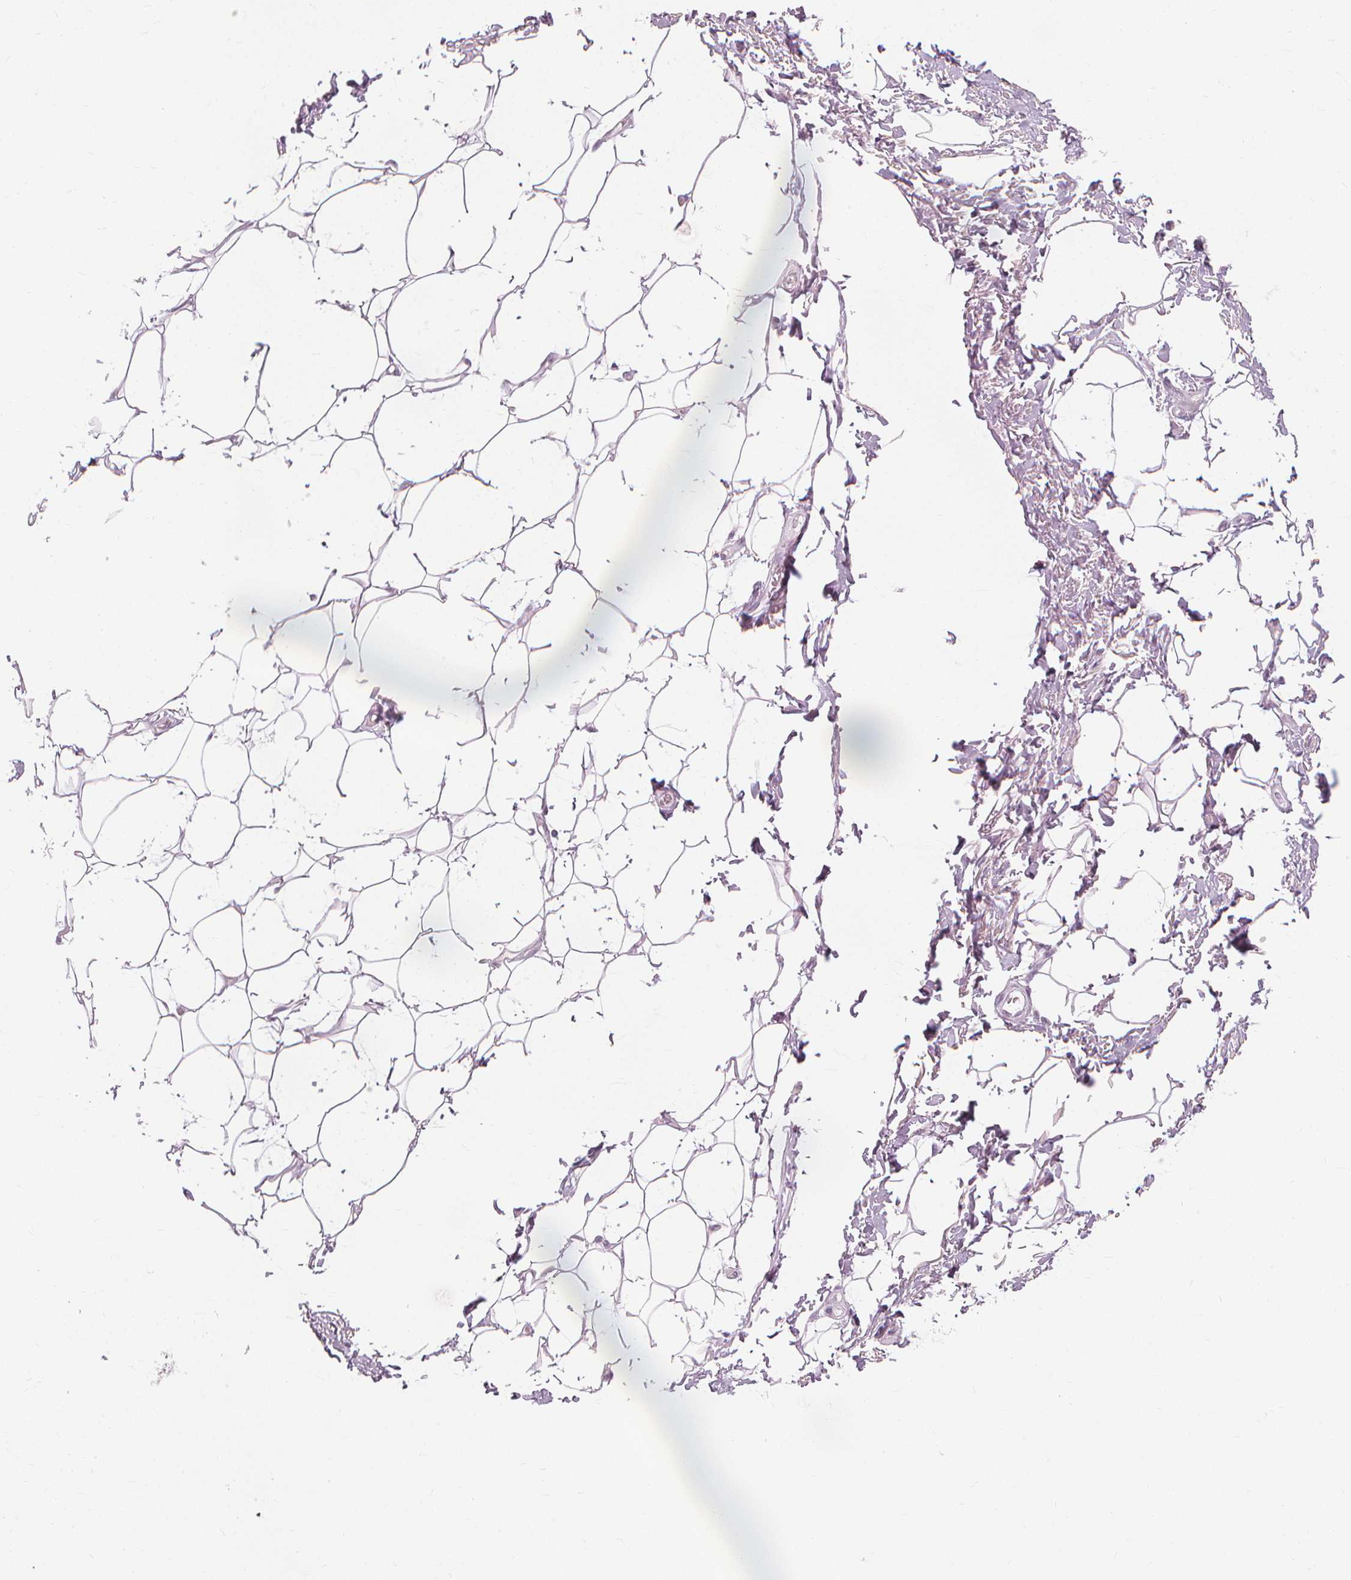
{"staining": {"intensity": "negative", "quantity": "none", "location": "none"}, "tissue": "adipose tissue", "cell_type": "Adipocytes", "image_type": "normal", "snomed": [{"axis": "morphology", "description": "Normal tissue, NOS"}, {"axis": "topography", "description": "Peripheral nerve tissue"}], "caption": "DAB immunohistochemical staining of benign human adipose tissue exhibits no significant positivity in adipocytes.", "gene": "MUC12", "patient": {"sex": "male", "age": 51}}